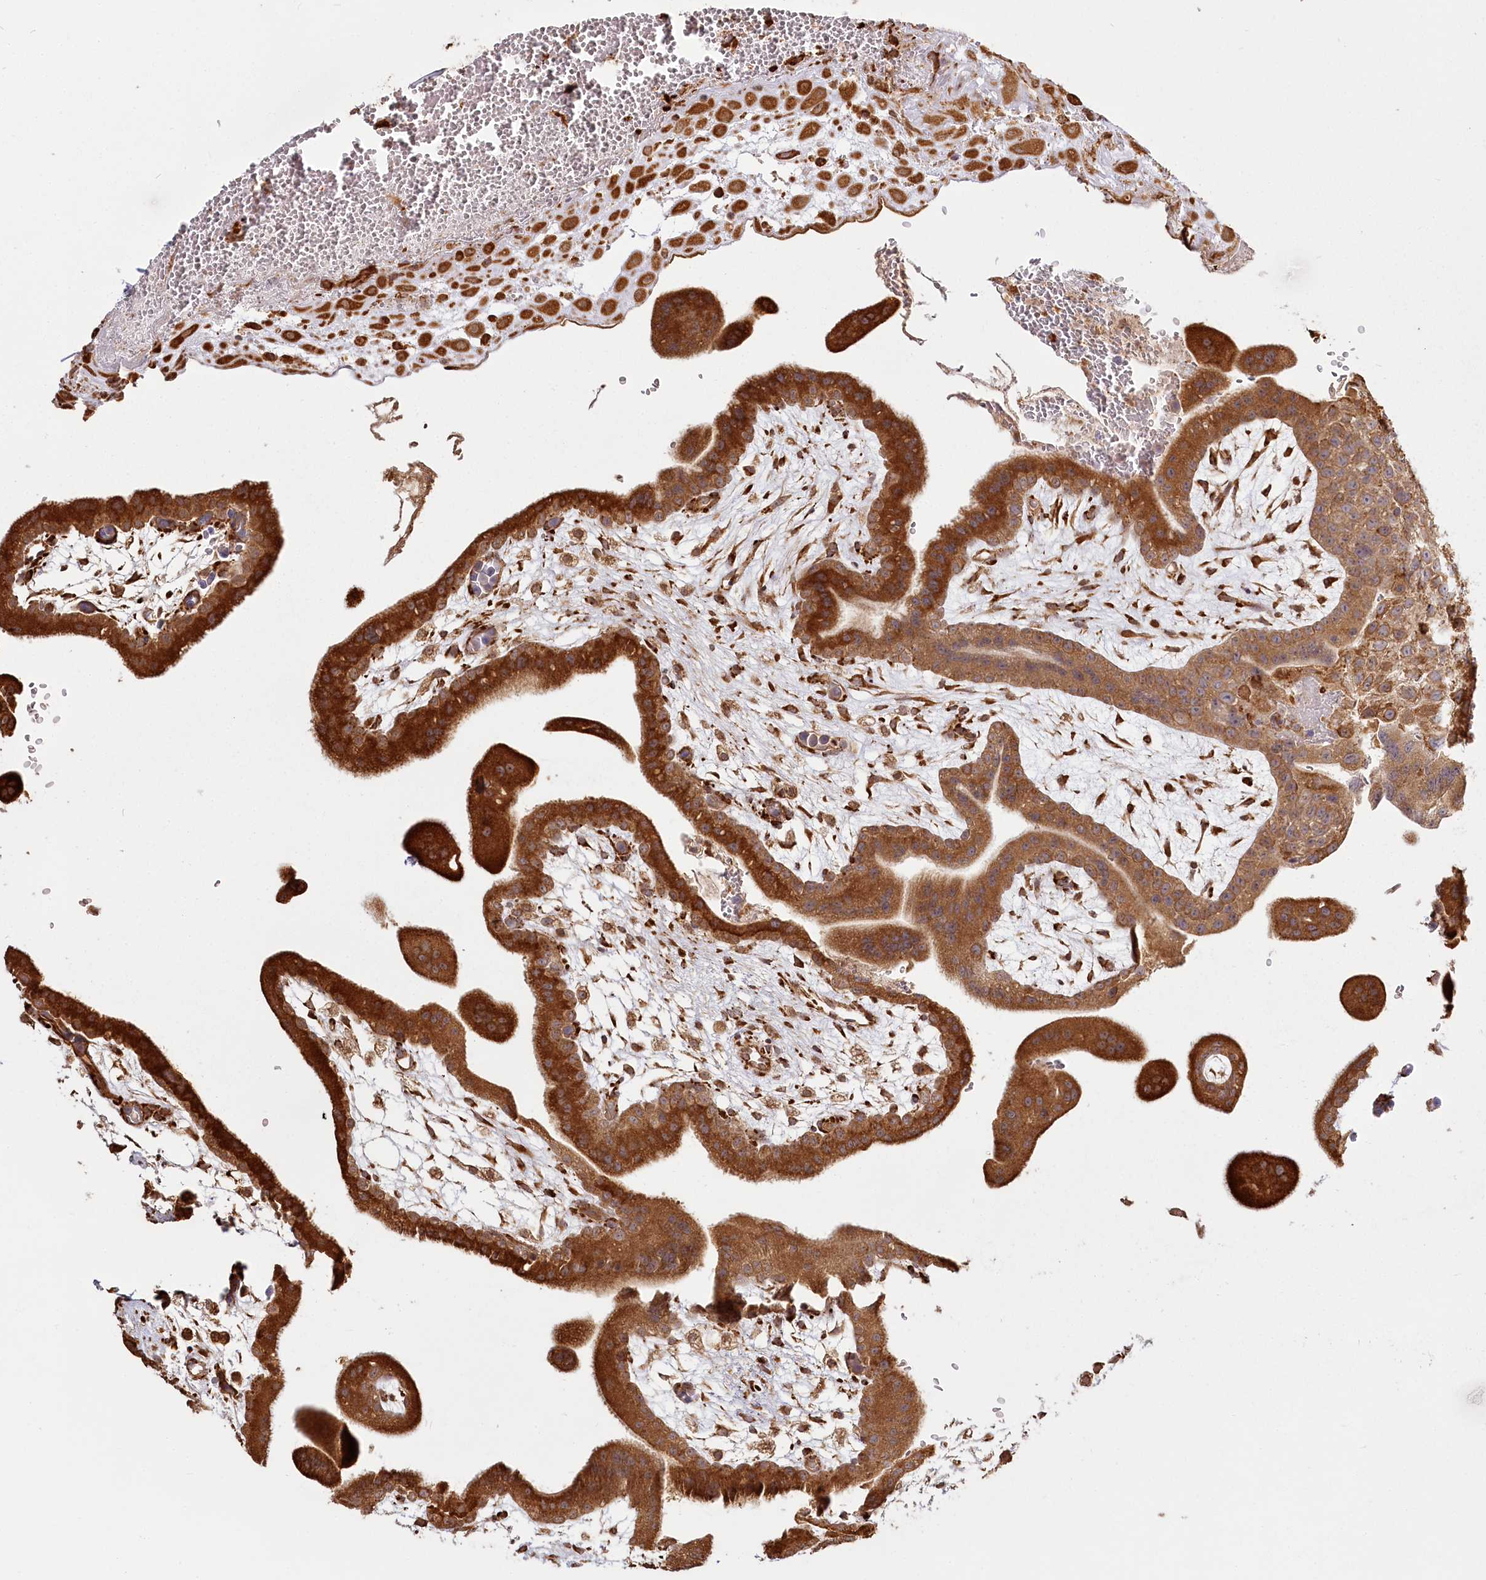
{"staining": {"intensity": "strong", "quantity": ">75%", "location": "cytoplasmic/membranous"}, "tissue": "placenta", "cell_type": "Decidual cells", "image_type": "normal", "snomed": [{"axis": "morphology", "description": "Normal tissue, NOS"}, {"axis": "topography", "description": "Placenta"}], "caption": "This is an image of immunohistochemistry (IHC) staining of unremarkable placenta, which shows strong expression in the cytoplasmic/membranous of decidual cells.", "gene": "FAM13A", "patient": {"sex": "female", "age": 35}}